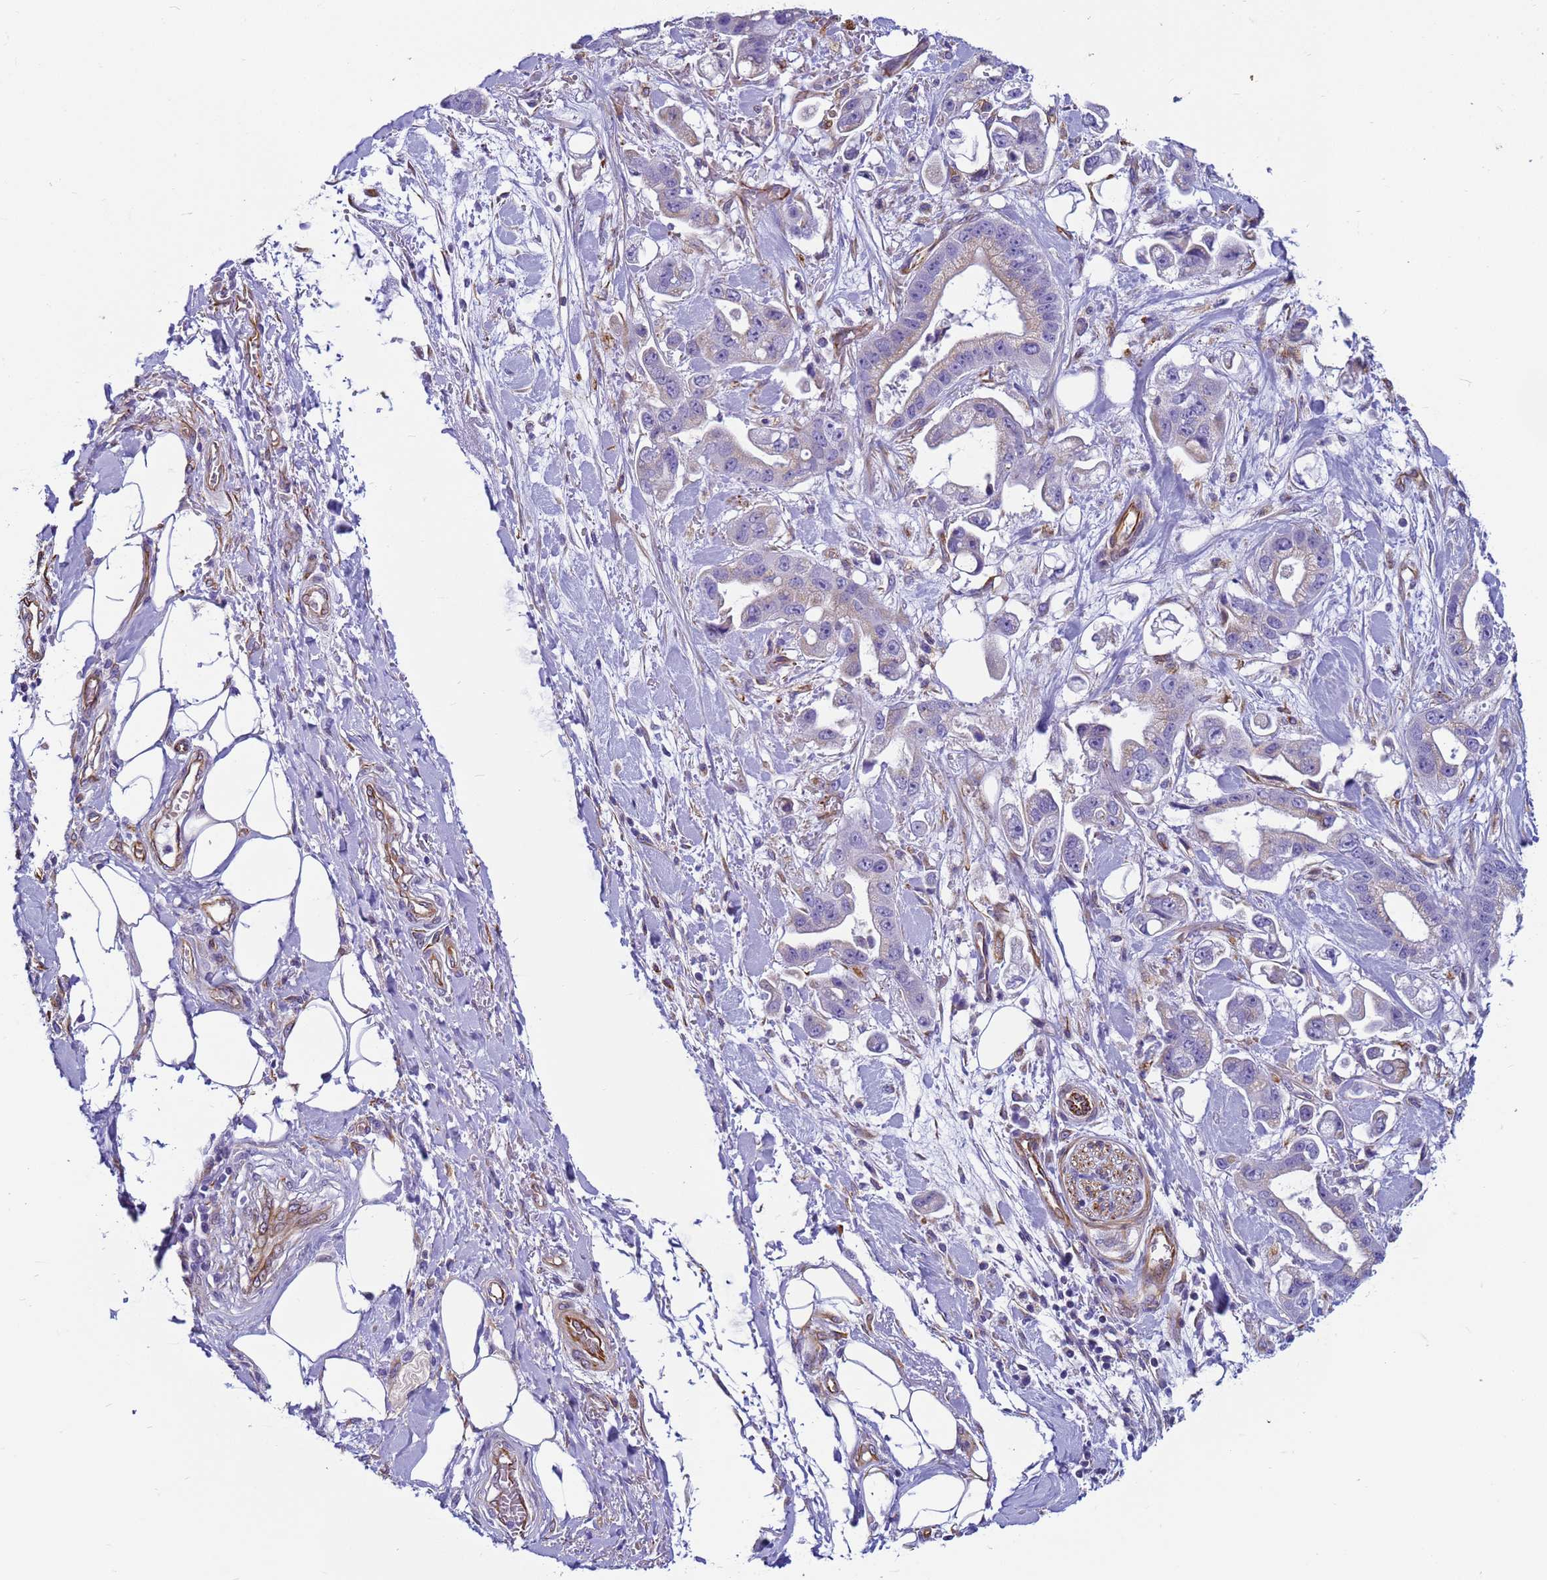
{"staining": {"intensity": "negative", "quantity": "none", "location": "none"}, "tissue": "stomach cancer", "cell_type": "Tumor cells", "image_type": "cancer", "snomed": [{"axis": "morphology", "description": "Adenocarcinoma, NOS"}, {"axis": "topography", "description": "Stomach"}], "caption": "The IHC histopathology image has no significant staining in tumor cells of adenocarcinoma (stomach) tissue.", "gene": "UBXN2B", "patient": {"sex": "male", "age": 62}}